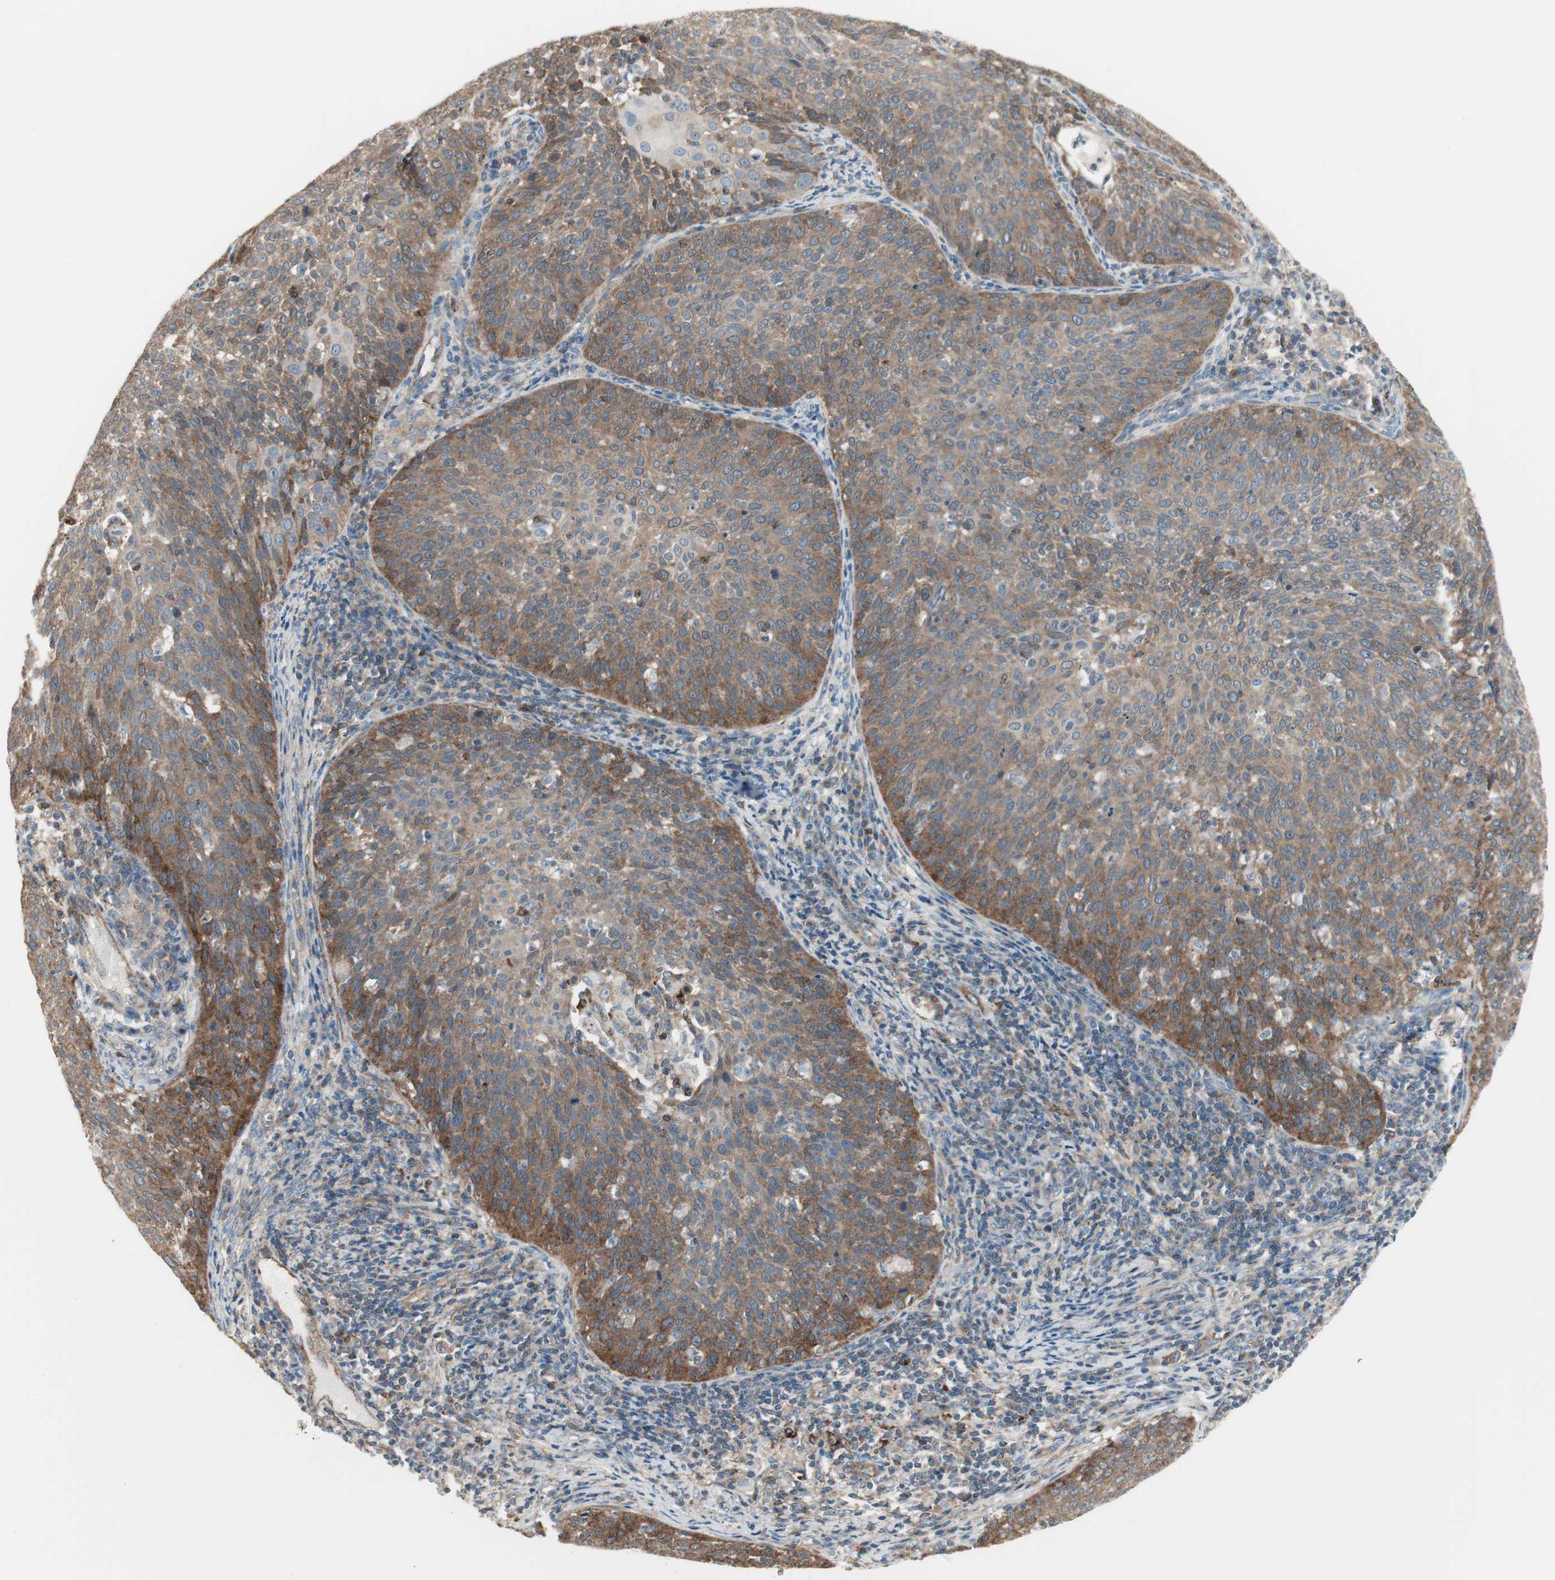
{"staining": {"intensity": "moderate", "quantity": ">75%", "location": "cytoplasmic/membranous"}, "tissue": "cervical cancer", "cell_type": "Tumor cells", "image_type": "cancer", "snomed": [{"axis": "morphology", "description": "Squamous cell carcinoma, NOS"}, {"axis": "topography", "description": "Cervix"}], "caption": "Immunohistochemical staining of human cervical cancer reveals medium levels of moderate cytoplasmic/membranous protein staining in about >75% of tumor cells.", "gene": "AGFG1", "patient": {"sex": "female", "age": 38}}